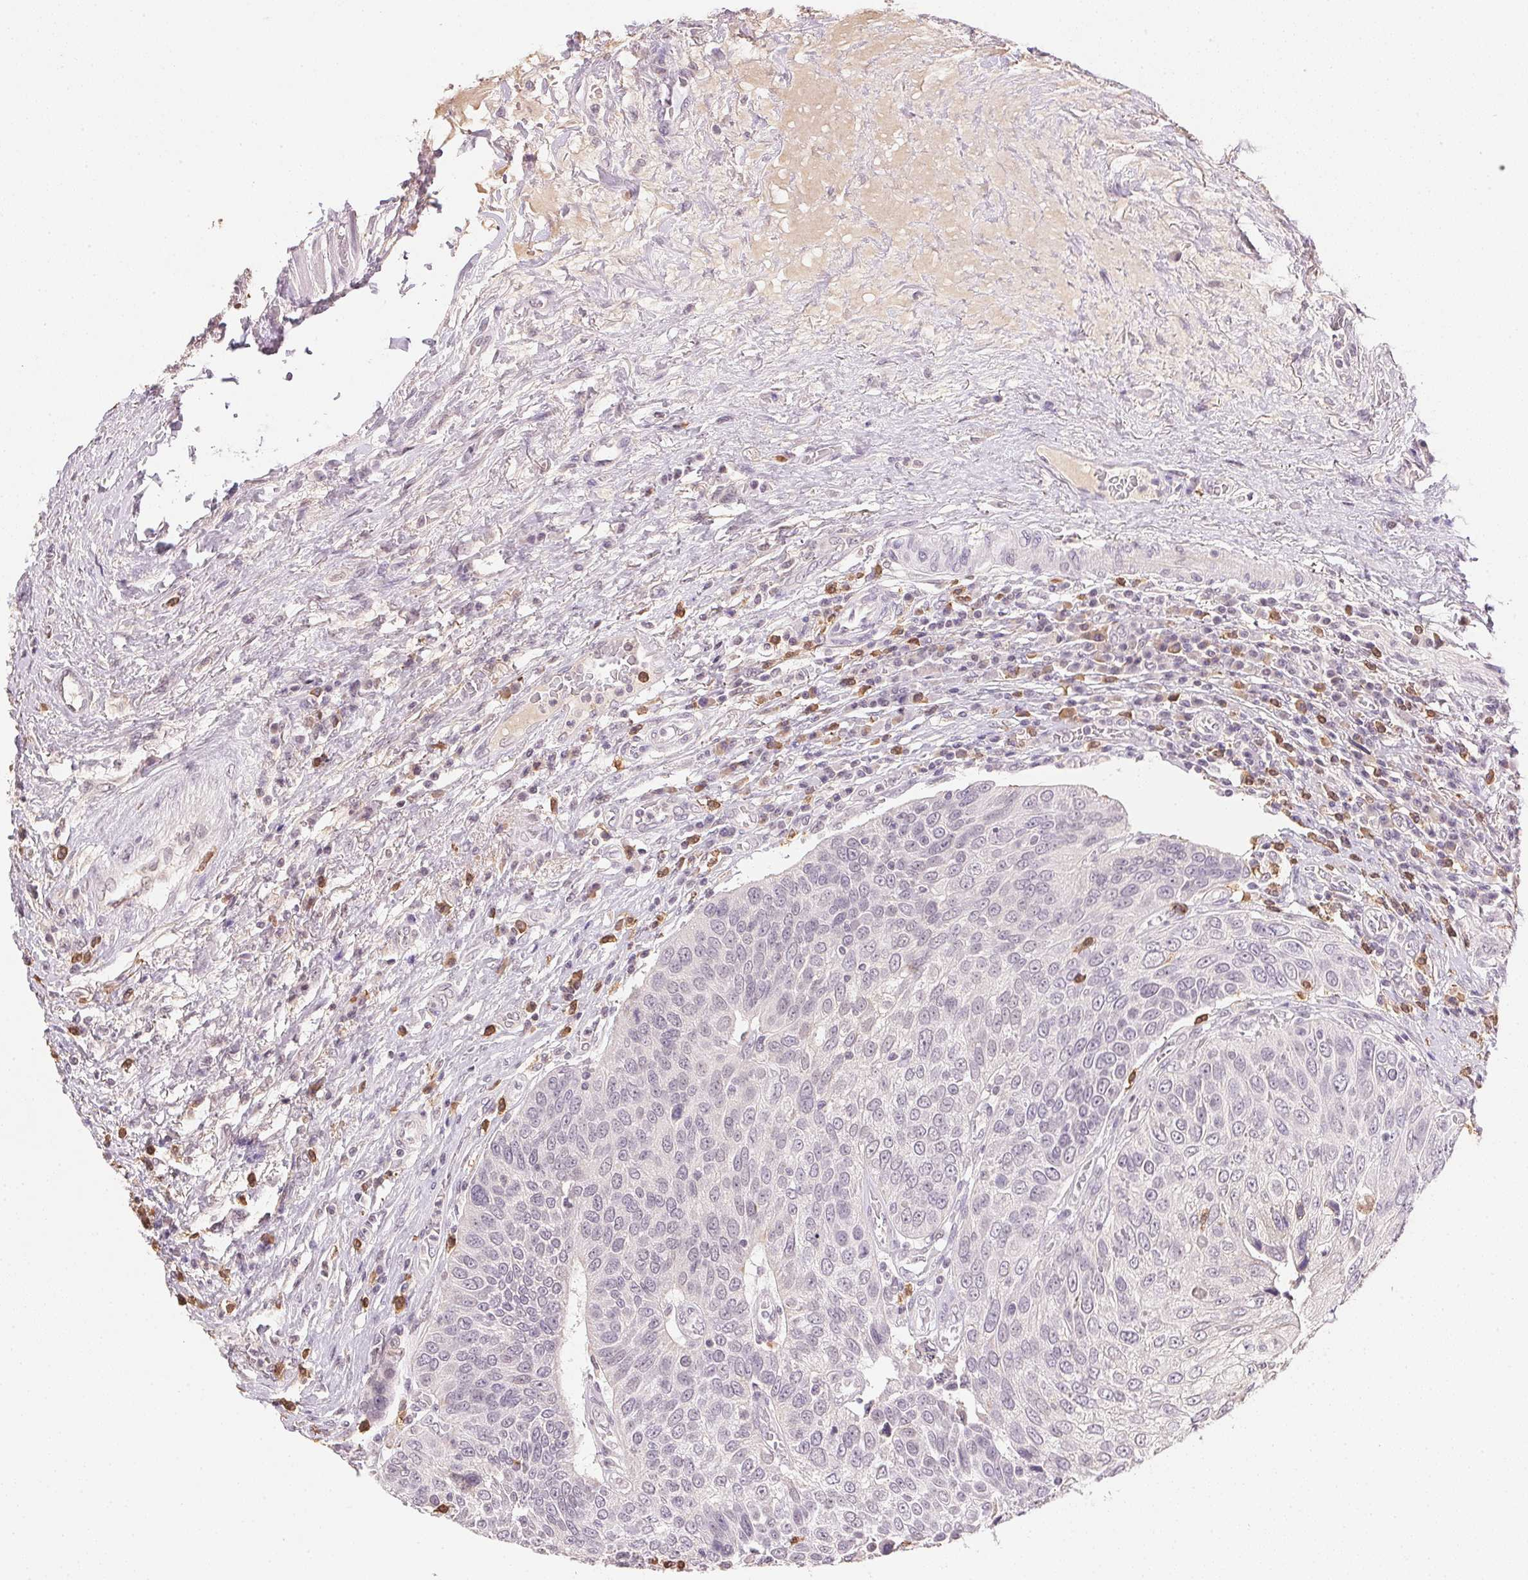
{"staining": {"intensity": "weak", "quantity": "<25%", "location": "cytoplasmic/membranous"}, "tissue": "urothelial cancer", "cell_type": "Tumor cells", "image_type": "cancer", "snomed": [{"axis": "morphology", "description": "Urothelial carcinoma, High grade"}, {"axis": "topography", "description": "Urinary bladder"}], "caption": "IHC histopathology image of human urothelial cancer stained for a protein (brown), which reveals no staining in tumor cells.", "gene": "FNDC4", "patient": {"sex": "female", "age": 70}}